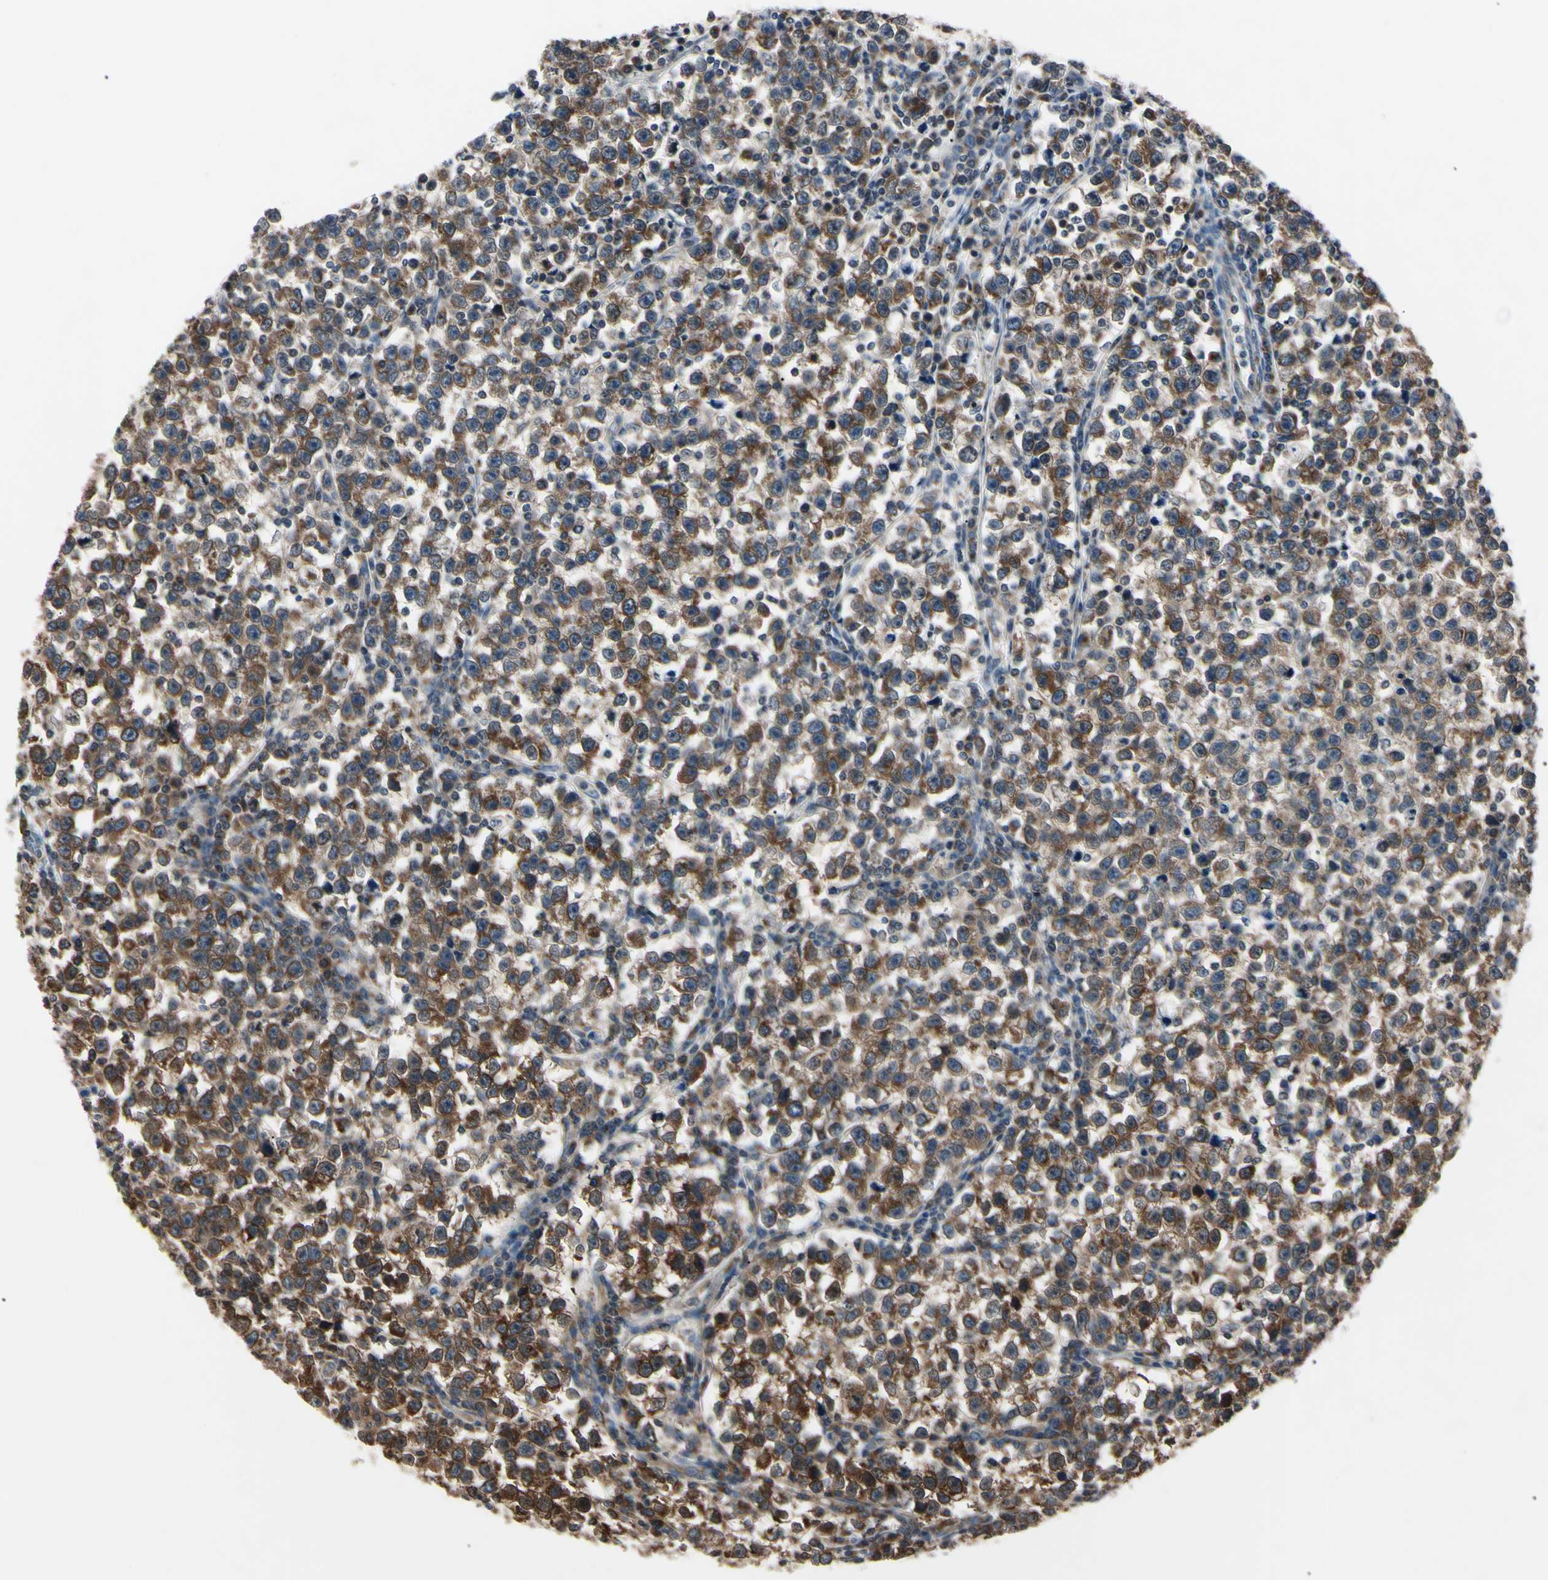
{"staining": {"intensity": "moderate", "quantity": "25%-75%", "location": "cytoplasmic/membranous"}, "tissue": "testis cancer", "cell_type": "Tumor cells", "image_type": "cancer", "snomed": [{"axis": "morphology", "description": "Seminoma, NOS"}, {"axis": "topography", "description": "Testis"}], "caption": "Testis cancer (seminoma) was stained to show a protein in brown. There is medium levels of moderate cytoplasmic/membranous staining in about 25%-75% of tumor cells.", "gene": "MAPRE1", "patient": {"sex": "male", "age": 43}}